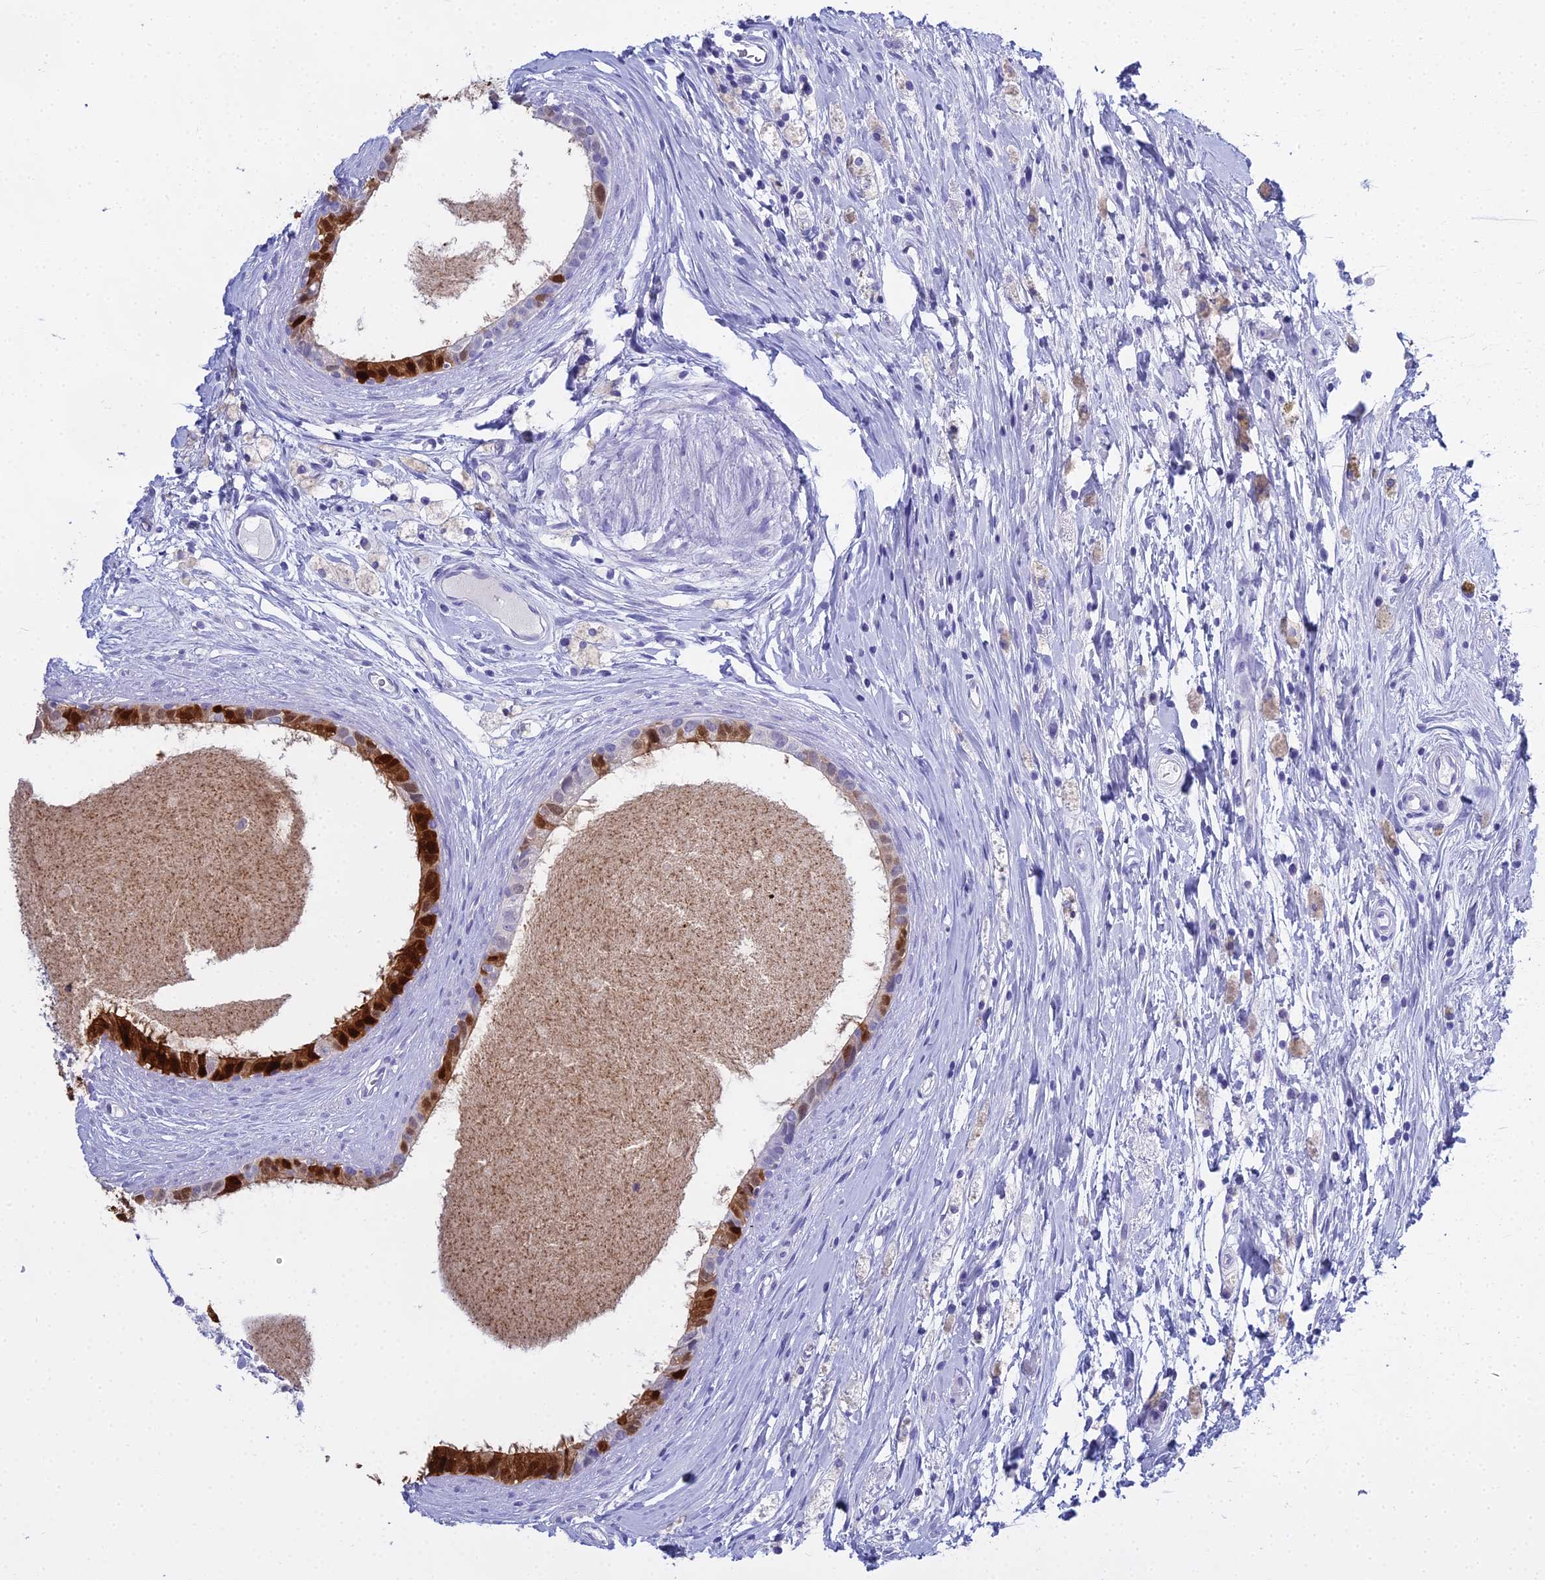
{"staining": {"intensity": "strong", "quantity": "<25%", "location": "cytoplasmic/membranous,nuclear"}, "tissue": "epididymis", "cell_type": "Glandular cells", "image_type": "normal", "snomed": [{"axis": "morphology", "description": "Normal tissue, NOS"}, {"axis": "topography", "description": "Epididymis"}], "caption": "Immunohistochemical staining of benign epididymis displays strong cytoplasmic/membranous,nuclear protein positivity in approximately <25% of glandular cells. The staining was performed using DAB (3,3'-diaminobenzidine) to visualize the protein expression in brown, while the nuclei were stained in blue with hematoxylin (Magnification: 20x).", "gene": "S100A7", "patient": {"sex": "male", "age": 80}}